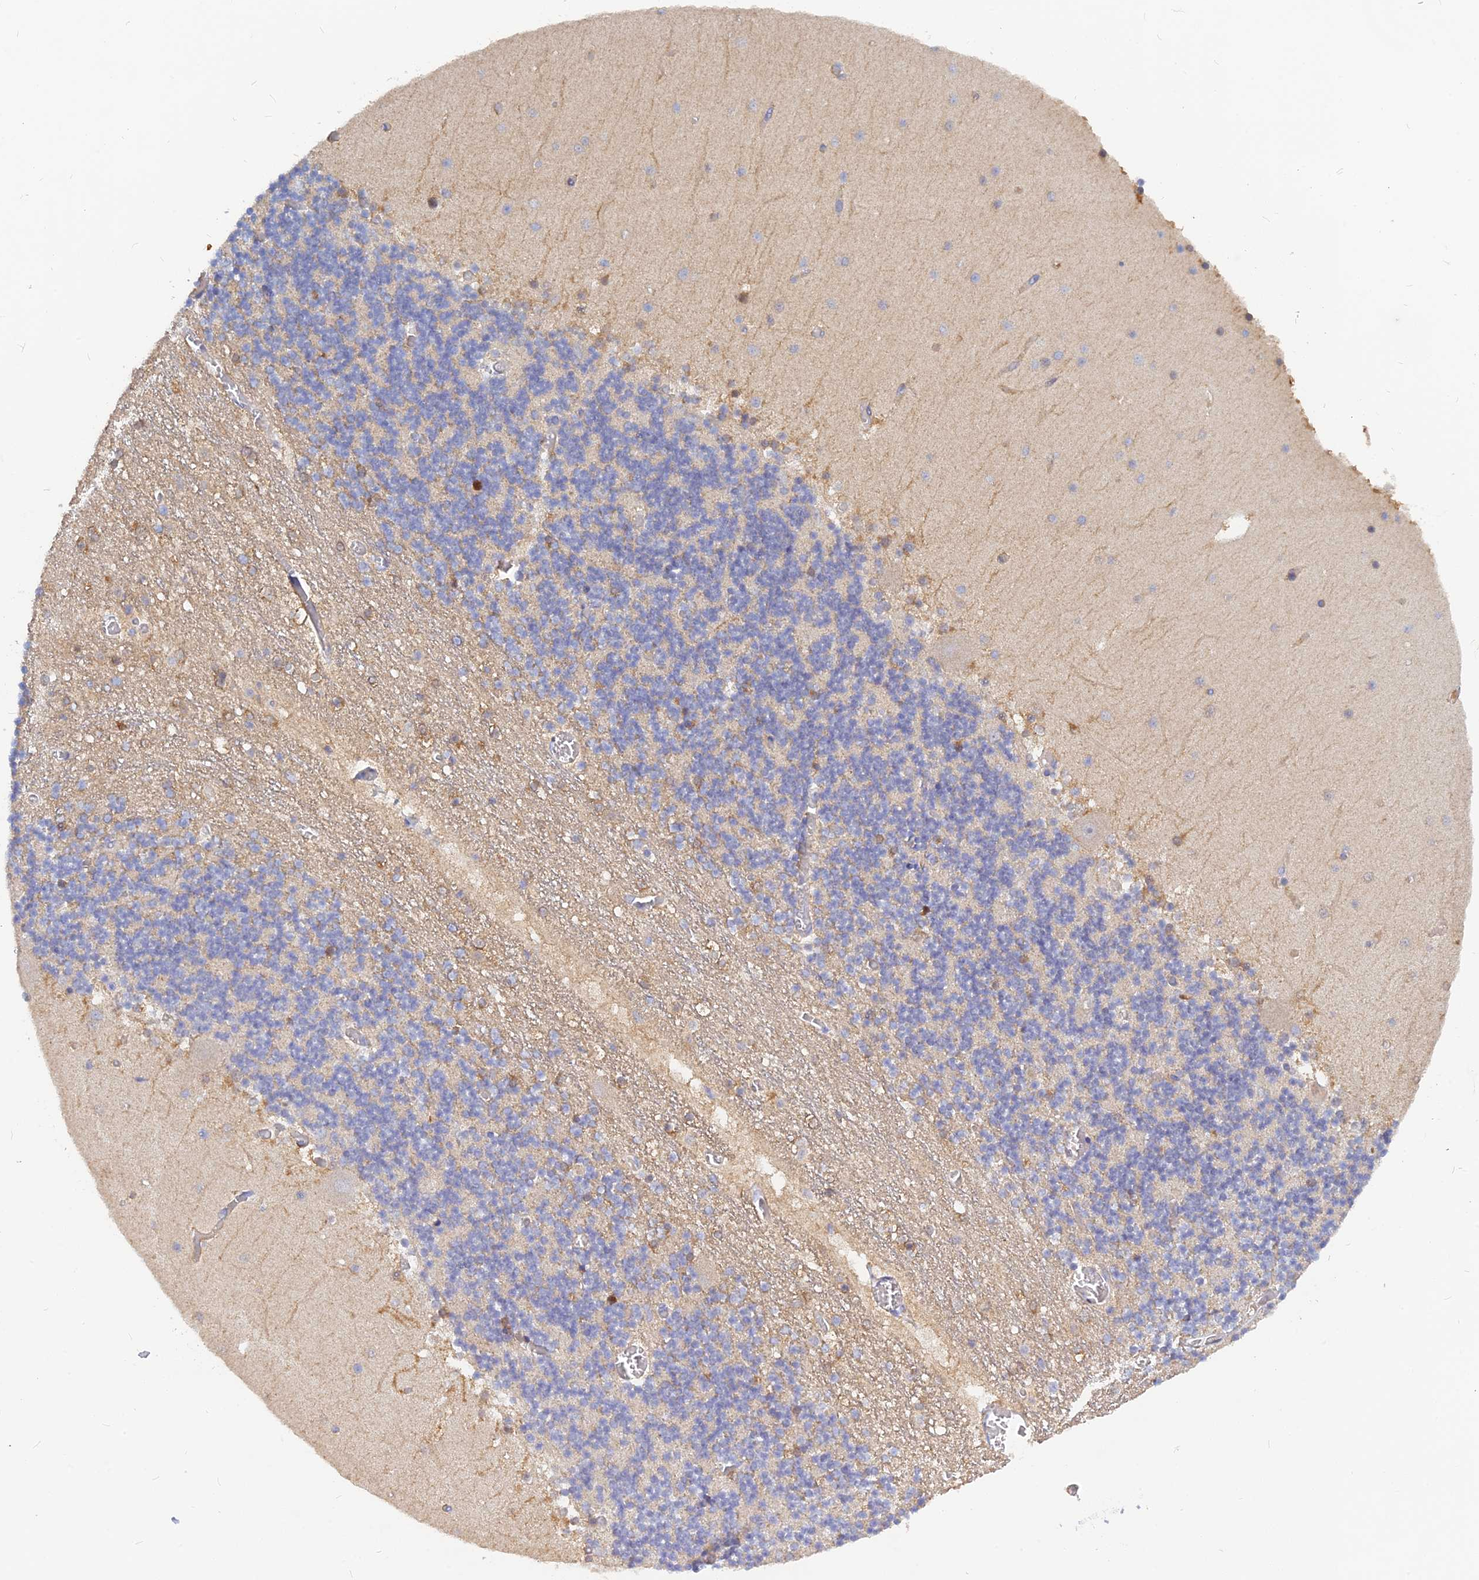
{"staining": {"intensity": "negative", "quantity": "none", "location": "none"}, "tissue": "cerebellum", "cell_type": "Cells in granular layer", "image_type": "normal", "snomed": [{"axis": "morphology", "description": "Normal tissue, NOS"}, {"axis": "topography", "description": "Cerebellum"}], "caption": "Histopathology image shows no significant protein positivity in cells in granular layer of normal cerebellum. (DAB immunohistochemistry (IHC) visualized using brightfield microscopy, high magnification).", "gene": "CACNA1B", "patient": {"sex": "female", "age": 28}}